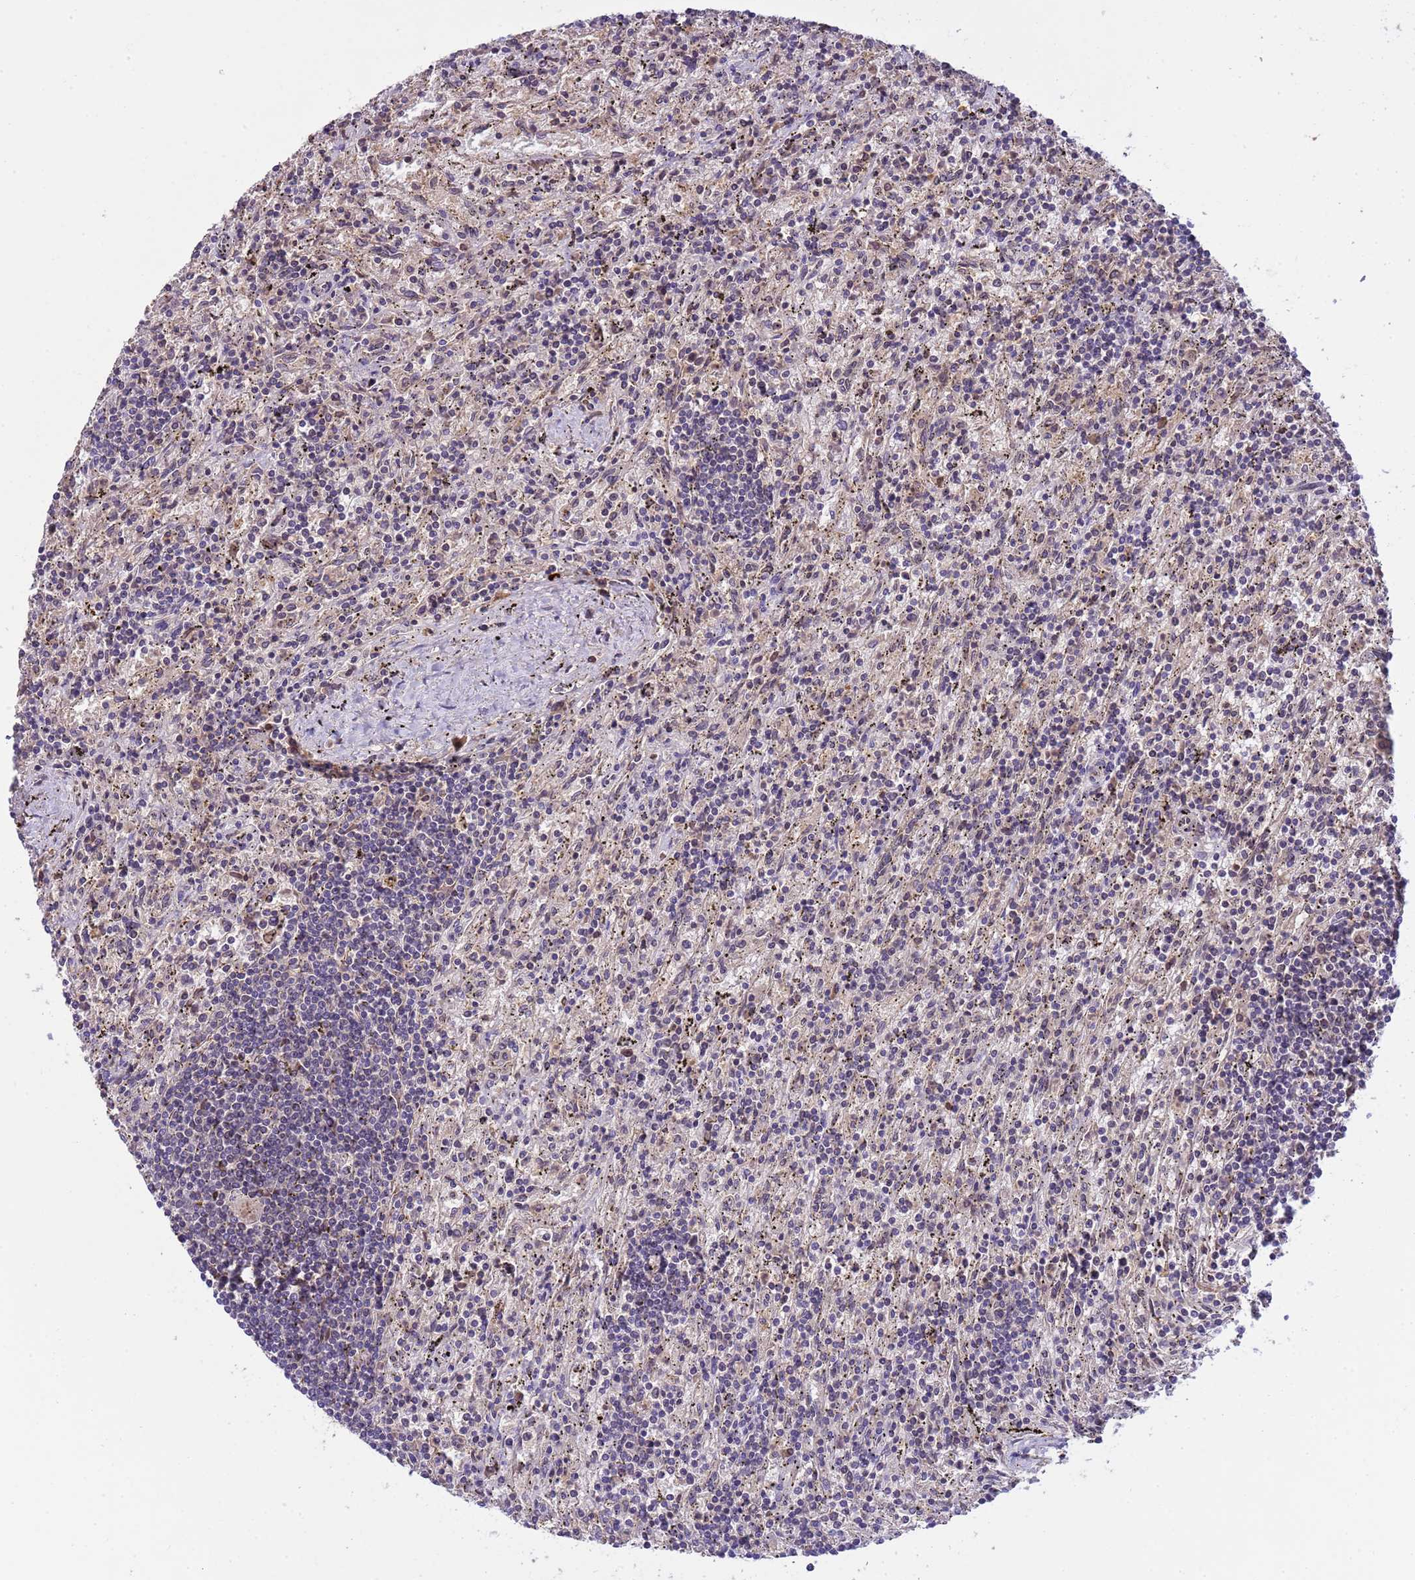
{"staining": {"intensity": "negative", "quantity": "none", "location": "none"}, "tissue": "lymphoma", "cell_type": "Tumor cells", "image_type": "cancer", "snomed": [{"axis": "morphology", "description": "Malignant lymphoma, non-Hodgkin's type, Low grade"}, {"axis": "topography", "description": "Spleen"}], "caption": "Tumor cells are negative for protein expression in human malignant lymphoma, non-Hodgkin's type (low-grade).", "gene": "PLCXD3", "patient": {"sex": "male", "age": 76}}